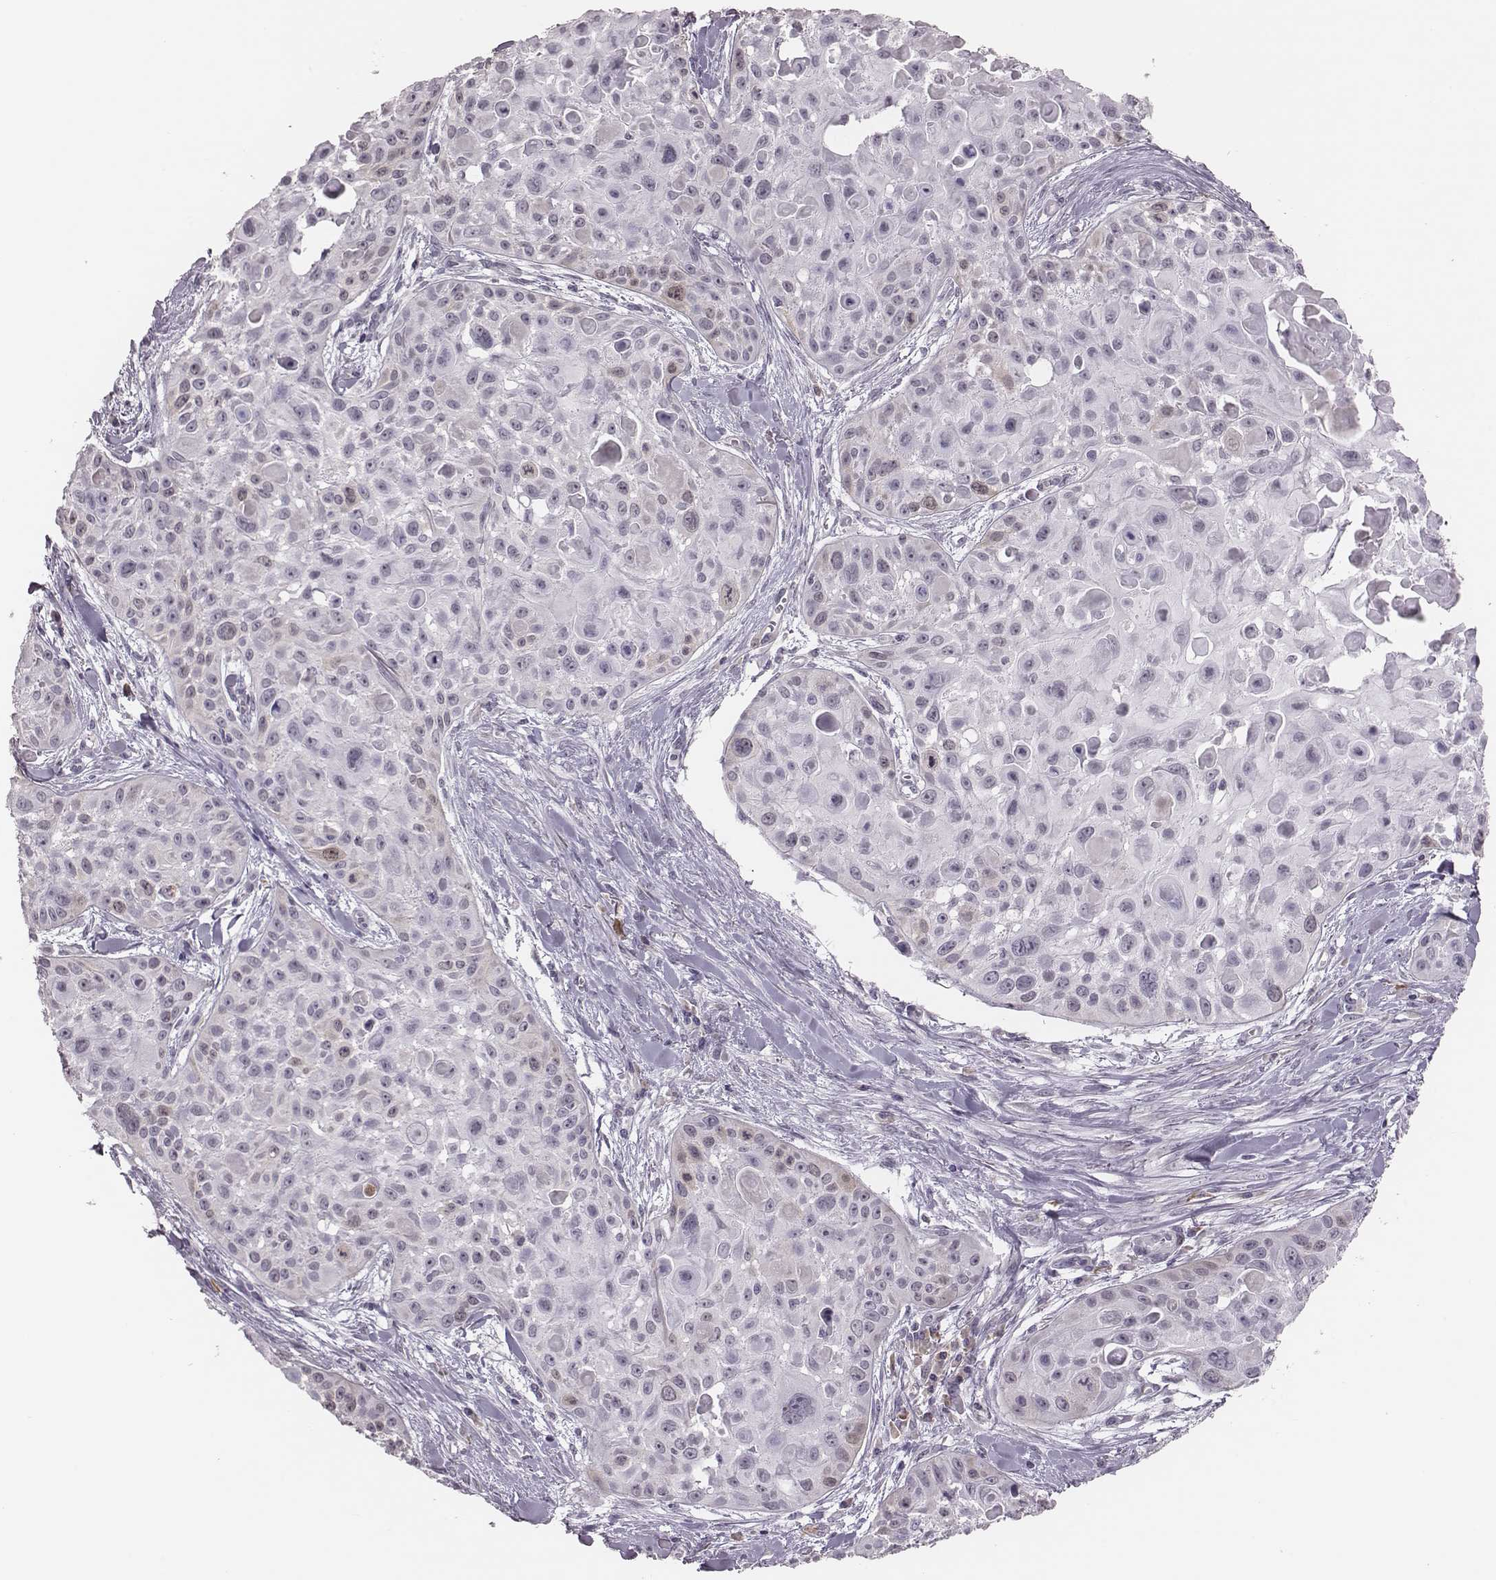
{"staining": {"intensity": "weak", "quantity": "<25%", "location": "cytoplasmic/membranous,nuclear"}, "tissue": "skin cancer", "cell_type": "Tumor cells", "image_type": "cancer", "snomed": [{"axis": "morphology", "description": "Squamous cell carcinoma, NOS"}, {"axis": "topography", "description": "Skin"}, {"axis": "topography", "description": "Anal"}], "caption": "Skin squamous cell carcinoma stained for a protein using immunohistochemistry exhibits no staining tumor cells.", "gene": "PBK", "patient": {"sex": "female", "age": 75}}